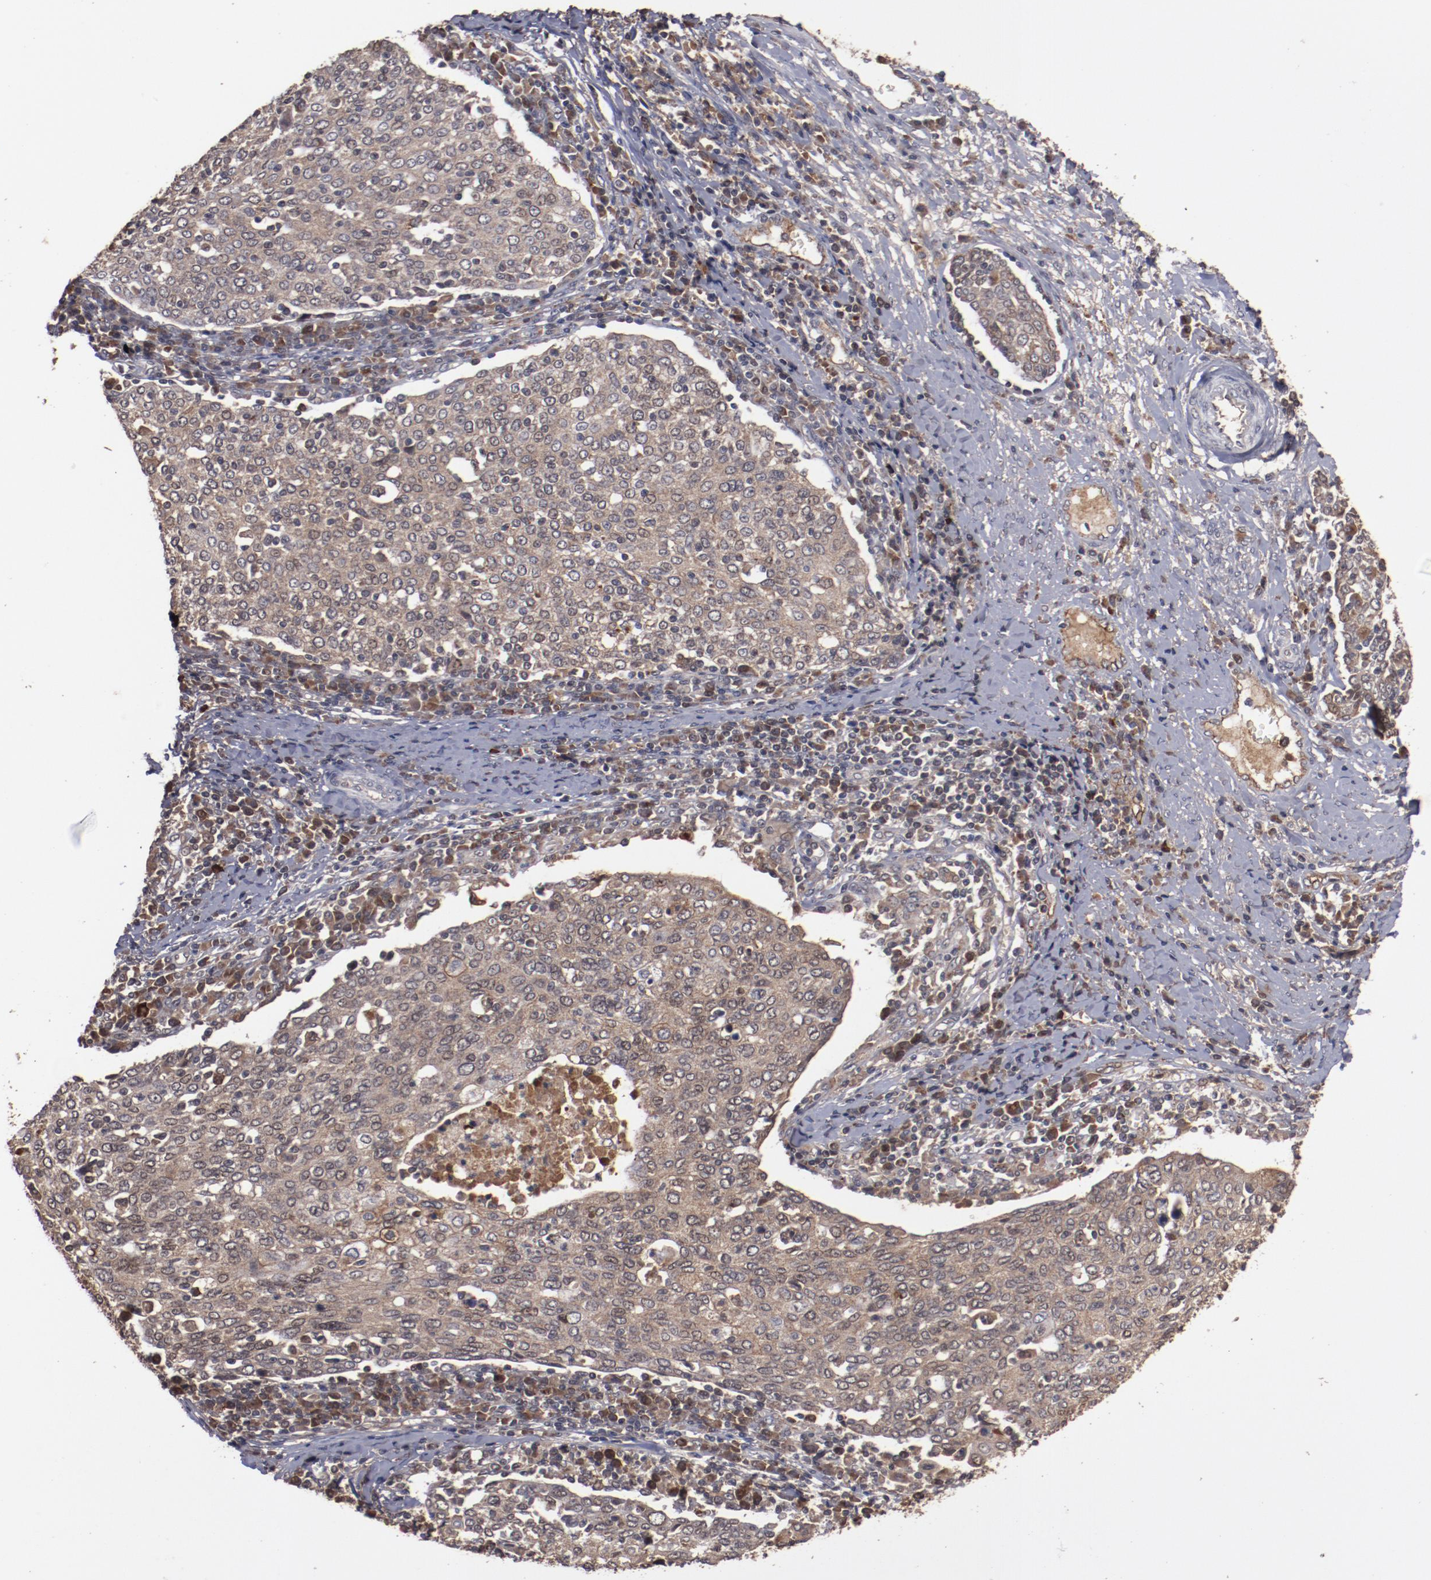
{"staining": {"intensity": "moderate", "quantity": ">75%", "location": "cytoplasmic/membranous"}, "tissue": "cervical cancer", "cell_type": "Tumor cells", "image_type": "cancer", "snomed": [{"axis": "morphology", "description": "Squamous cell carcinoma, NOS"}, {"axis": "topography", "description": "Cervix"}], "caption": "IHC of human cervical squamous cell carcinoma exhibits medium levels of moderate cytoplasmic/membranous positivity in about >75% of tumor cells.", "gene": "TENM1", "patient": {"sex": "female", "age": 40}}